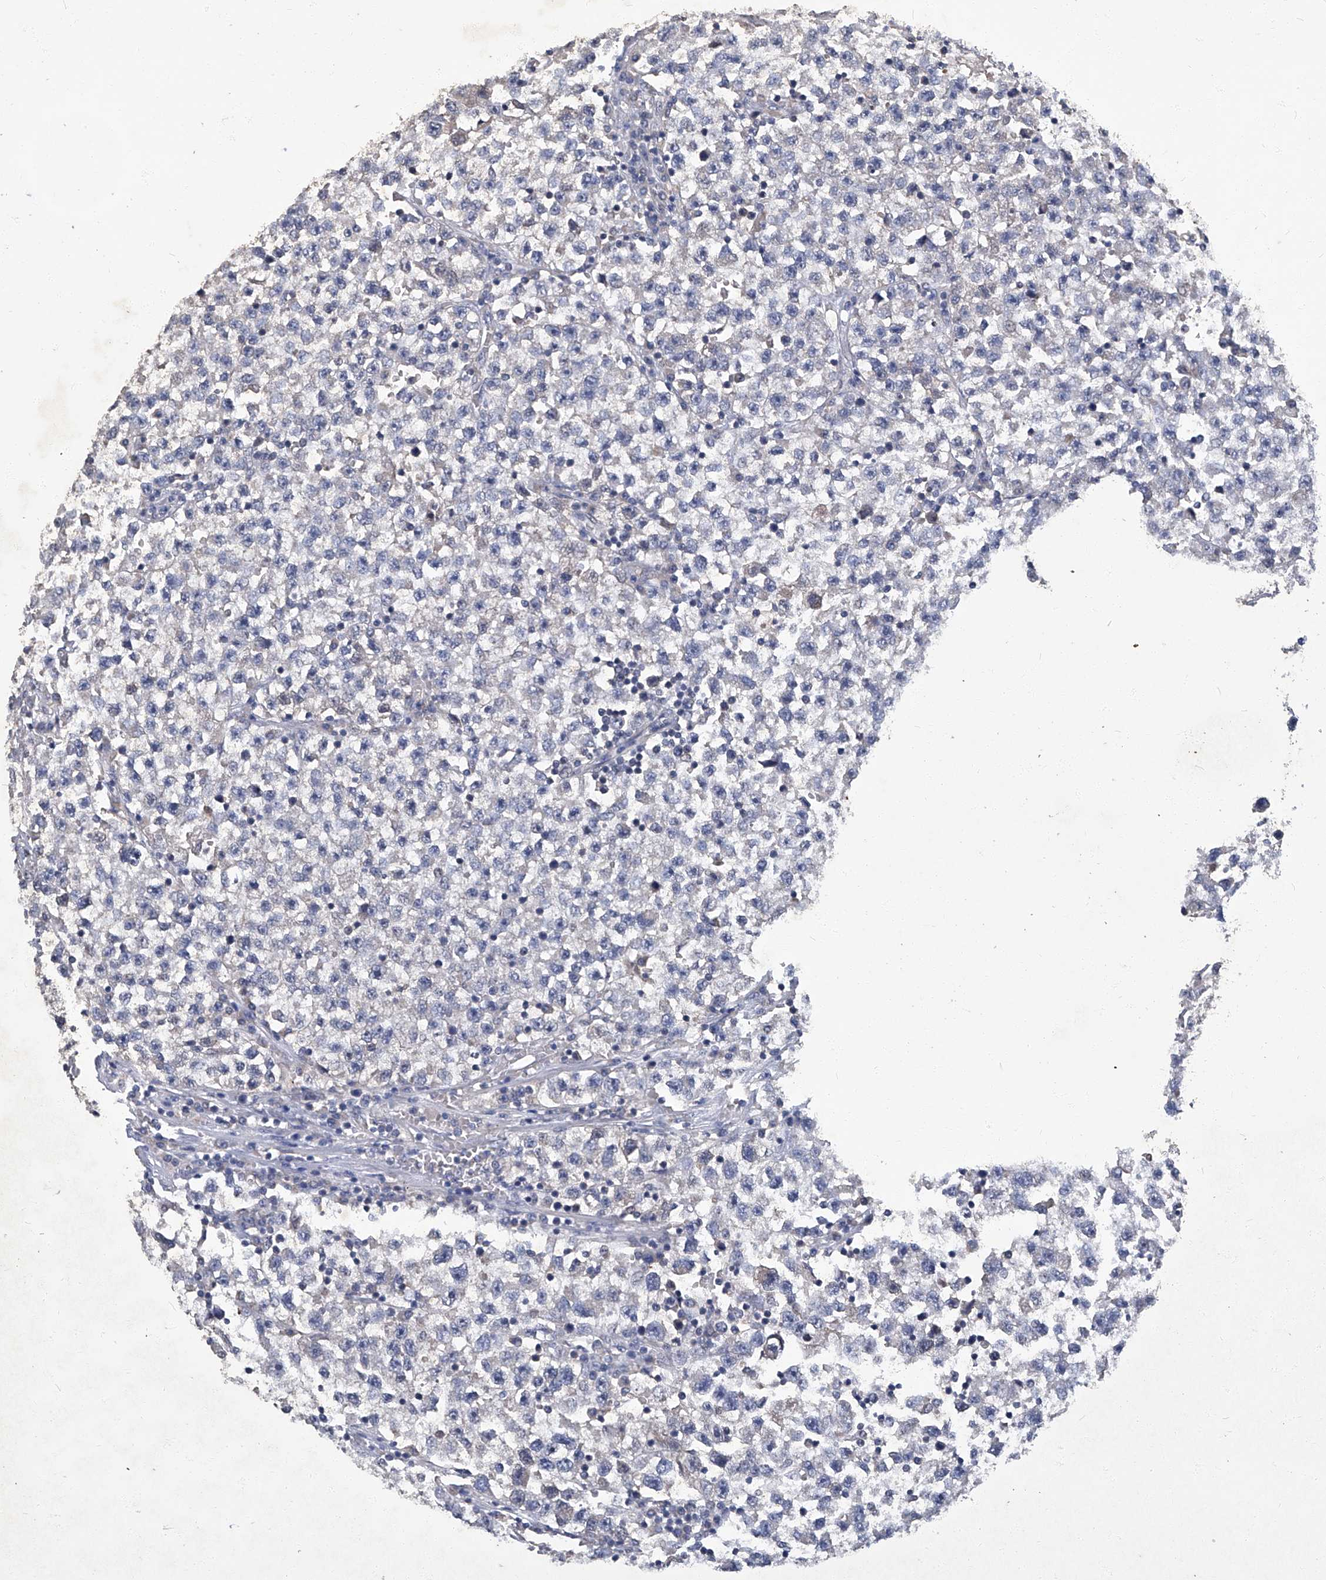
{"staining": {"intensity": "negative", "quantity": "none", "location": "none"}, "tissue": "testis cancer", "cell_type": "Tumor cells", "image_type": "cancer", "snomed": [{"axis": "morphology", "description": "Seminoma, NOS"}, {"axis": "topography", "description": "Testis"}], "caption": "This is an immunohistochemistry micrograph of human seminoma (testis). There is no staining in tumor cells.", "gene": "TGFBR1", "patient": {"sex": "male", "age": 22}}